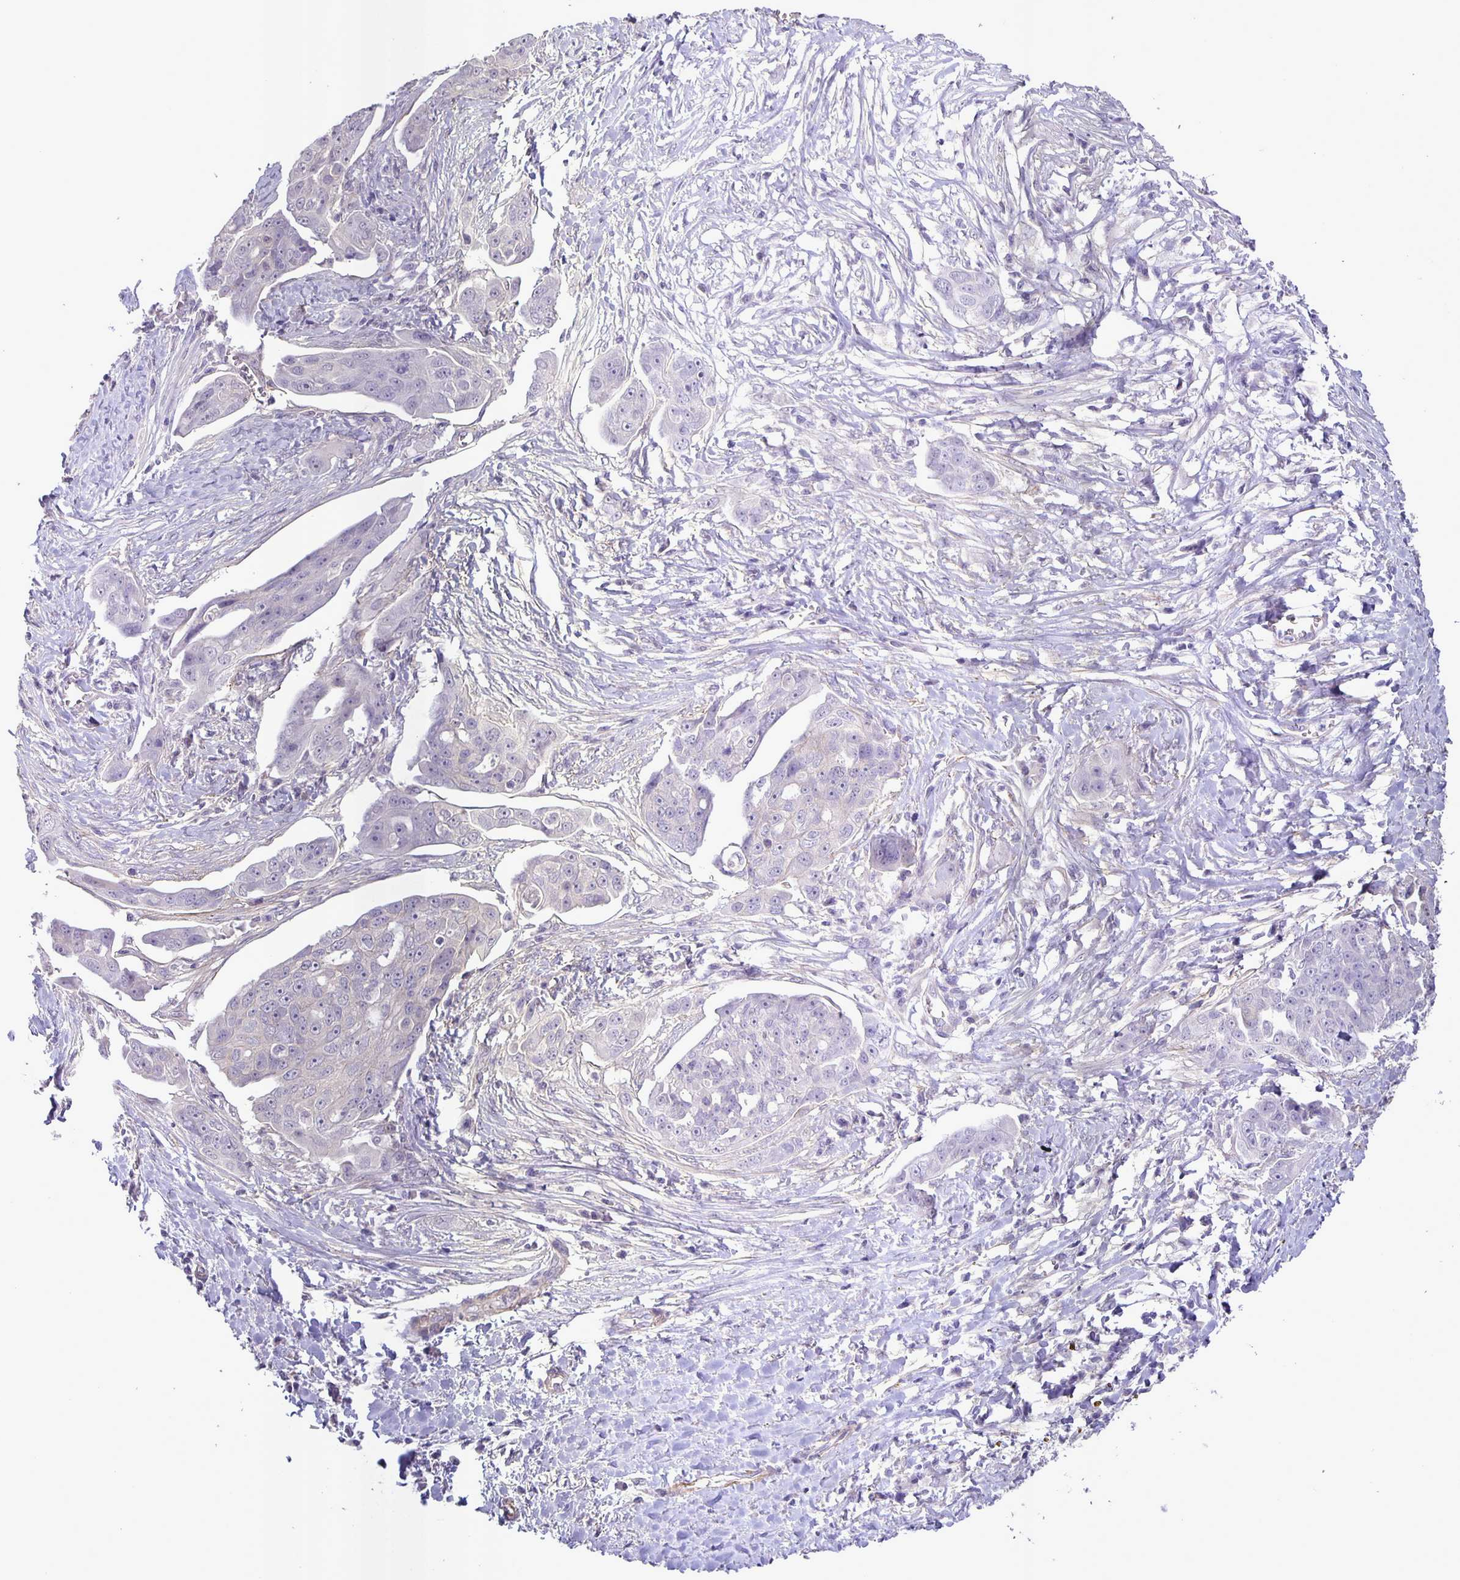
{"staining": {"intensity": "negative", "quantity": "none", "location": "none"}, "tissue": "ovarian cancer", "cell_type": "Tumor cells", "image_type": "cancer", "snomed": [{"axis": "morphology", "description": "Carcinoma, endometroid"}, {"axis": "topography", "description": "Ovary"}], "caption": "A high-resolution histopathology image shows IHC staining of ovarian endometroid carcinoma, which reveals no significant positivity in tumor cells.", "gene": "SRCIN1", "patient": {"sex": "female", "age": 70}}